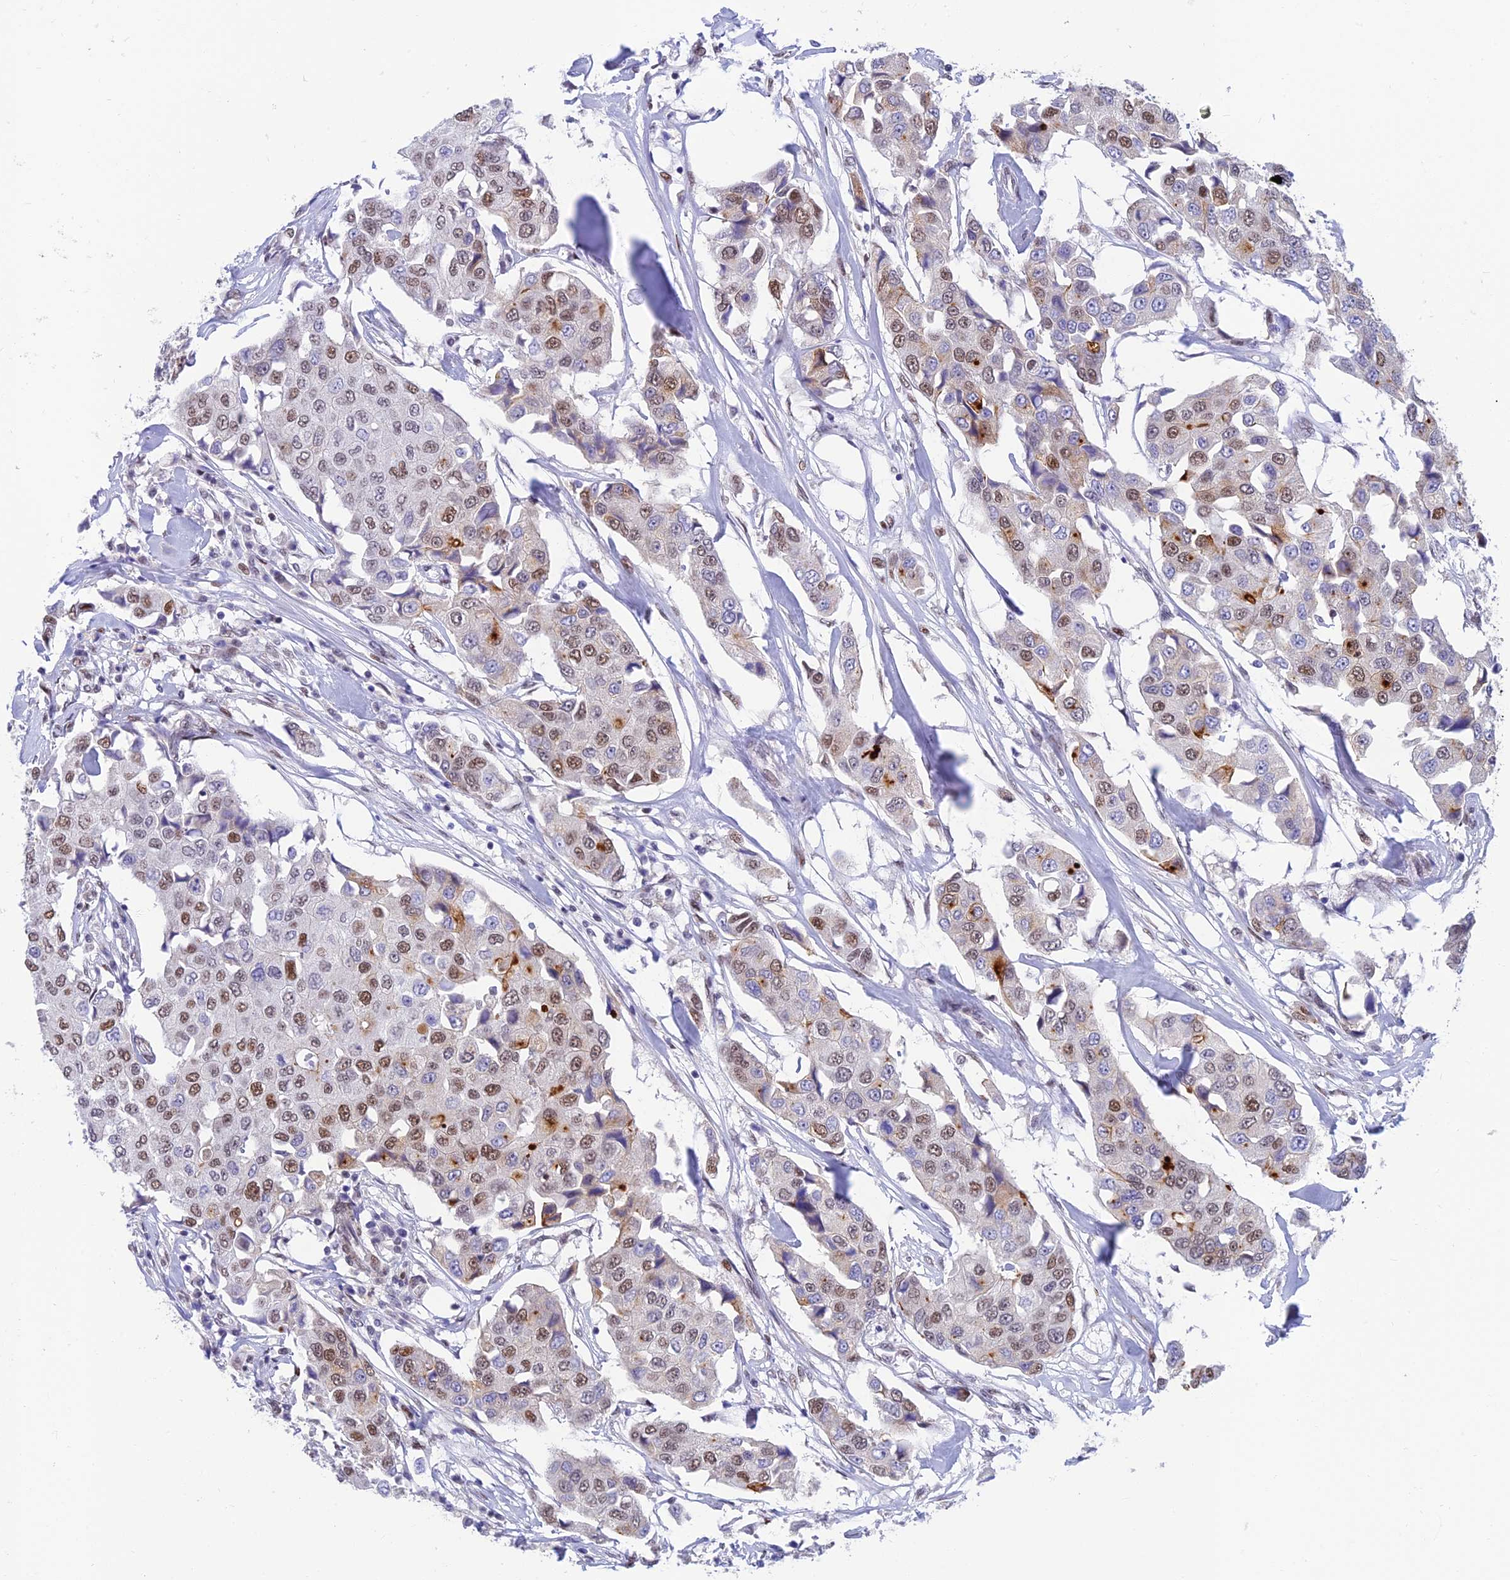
{"staining": {"intensity": "moderate", "quantity": ">75%", "location": "nuclear"}, "tissue": "breast cancer", "cell_type": "Tumor cells", "image_type": "cancer", "snomed": [{"axis": "morphology", "description": "Duct carcinoma"}, {"axis": "topography", "description": "Breast"}], "caption": "The immunohistochemical stain labels moderate nuclear positivity in tumor cells of breast cancer tissue. (DAB IHC with brightfield microscopy, high magnification).", "gene": "CLK4", "patient": {"sex": "female", "age": 80}}